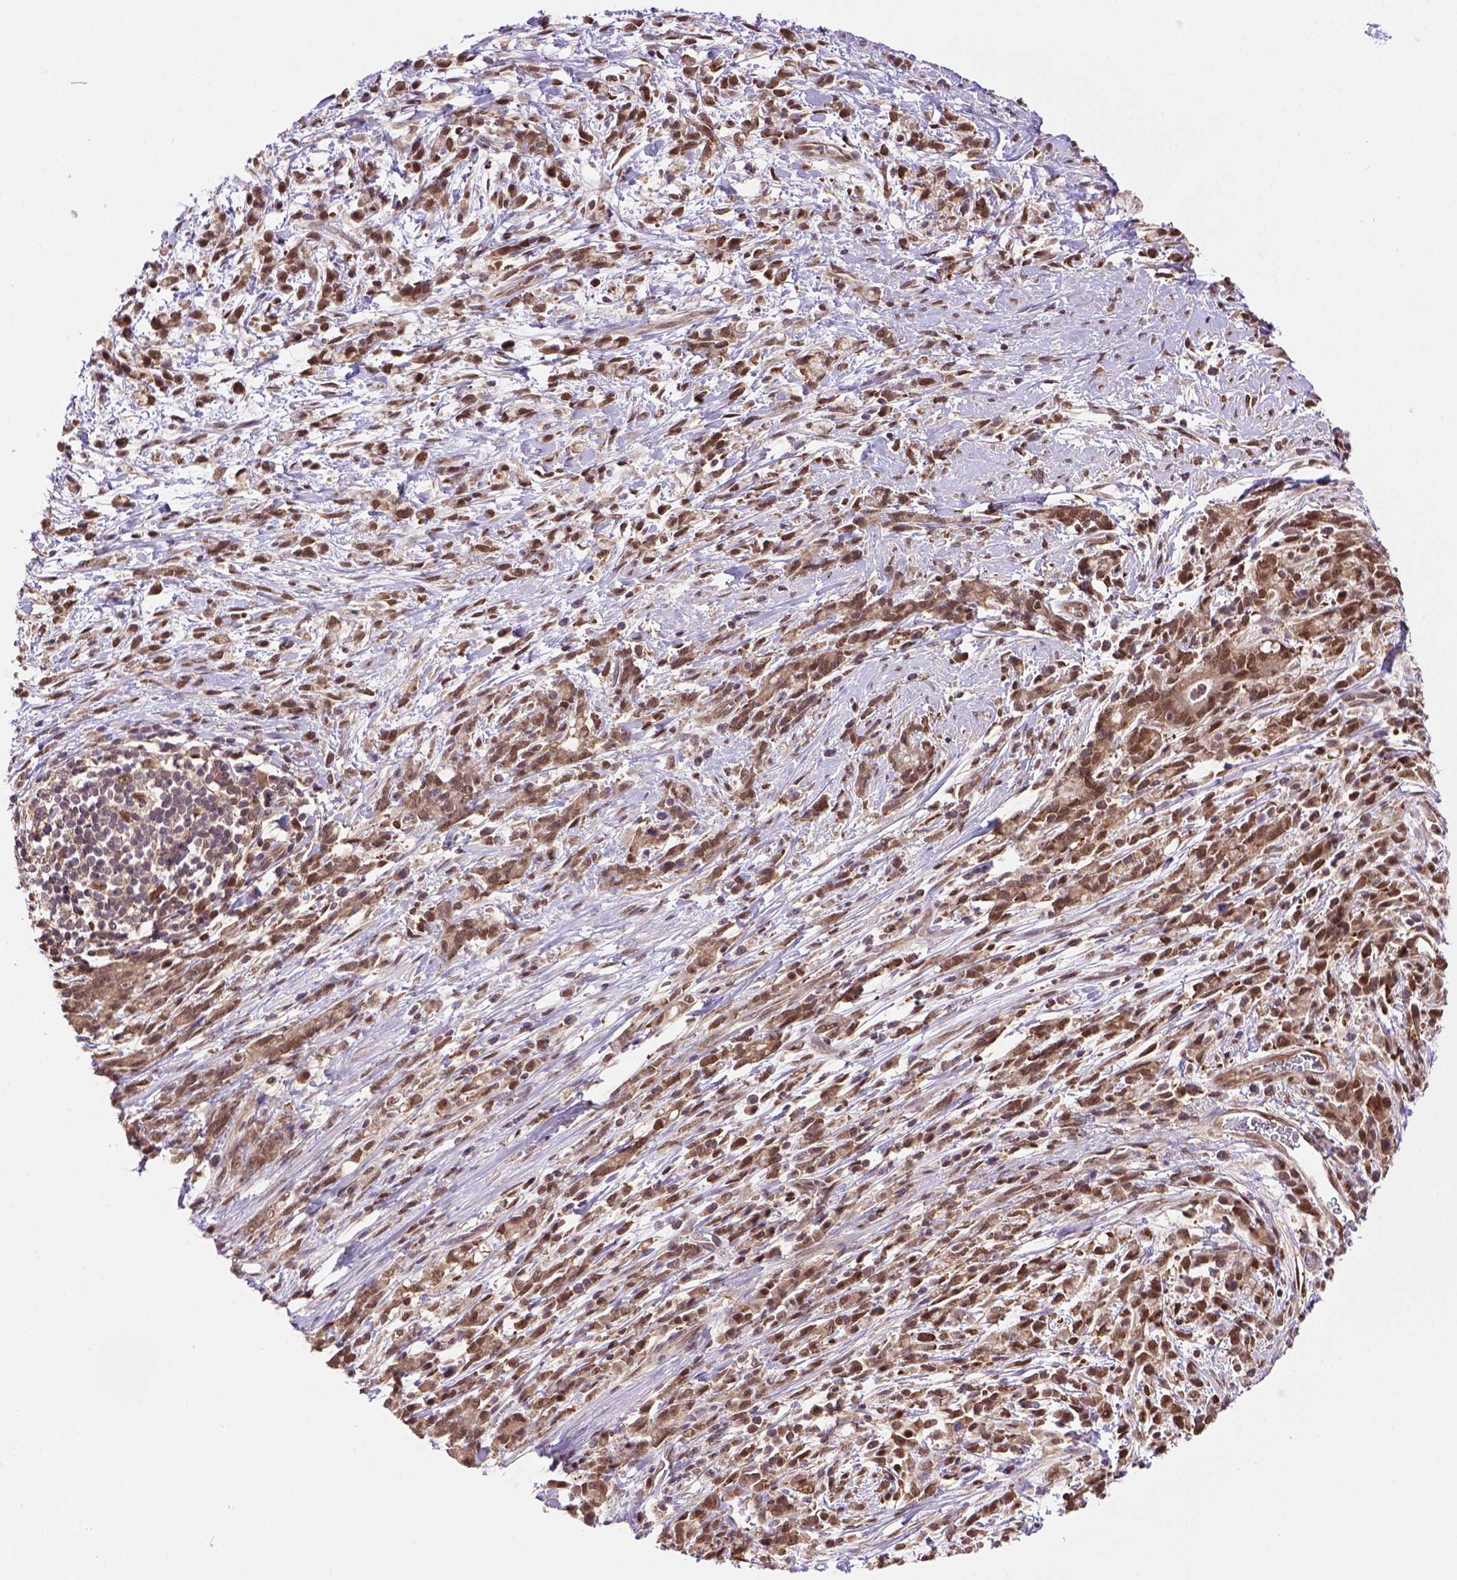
{"staining": {"intensity": "moderate", "quantity": ">75%", "location": "cytoplasmic/membranous,nuclear"}, "tissue": "stomach cancer", "cell_type": "Tumor cells", "image_type": "cancer", "snomed": [{"axis": "morphology", "description": "Adenocarcinoma, NOS"}, {"axis": "topography", "description": "Stomach"}], "caption": "Brown immunohistochemical staining in human stomach cancer exhibits moderate cytoplasmic/membranous and nuclear expression in approximately >75% of tumor cells.", "gene": "PSMC2", "patient": {"sex": "female", "age": 57}}